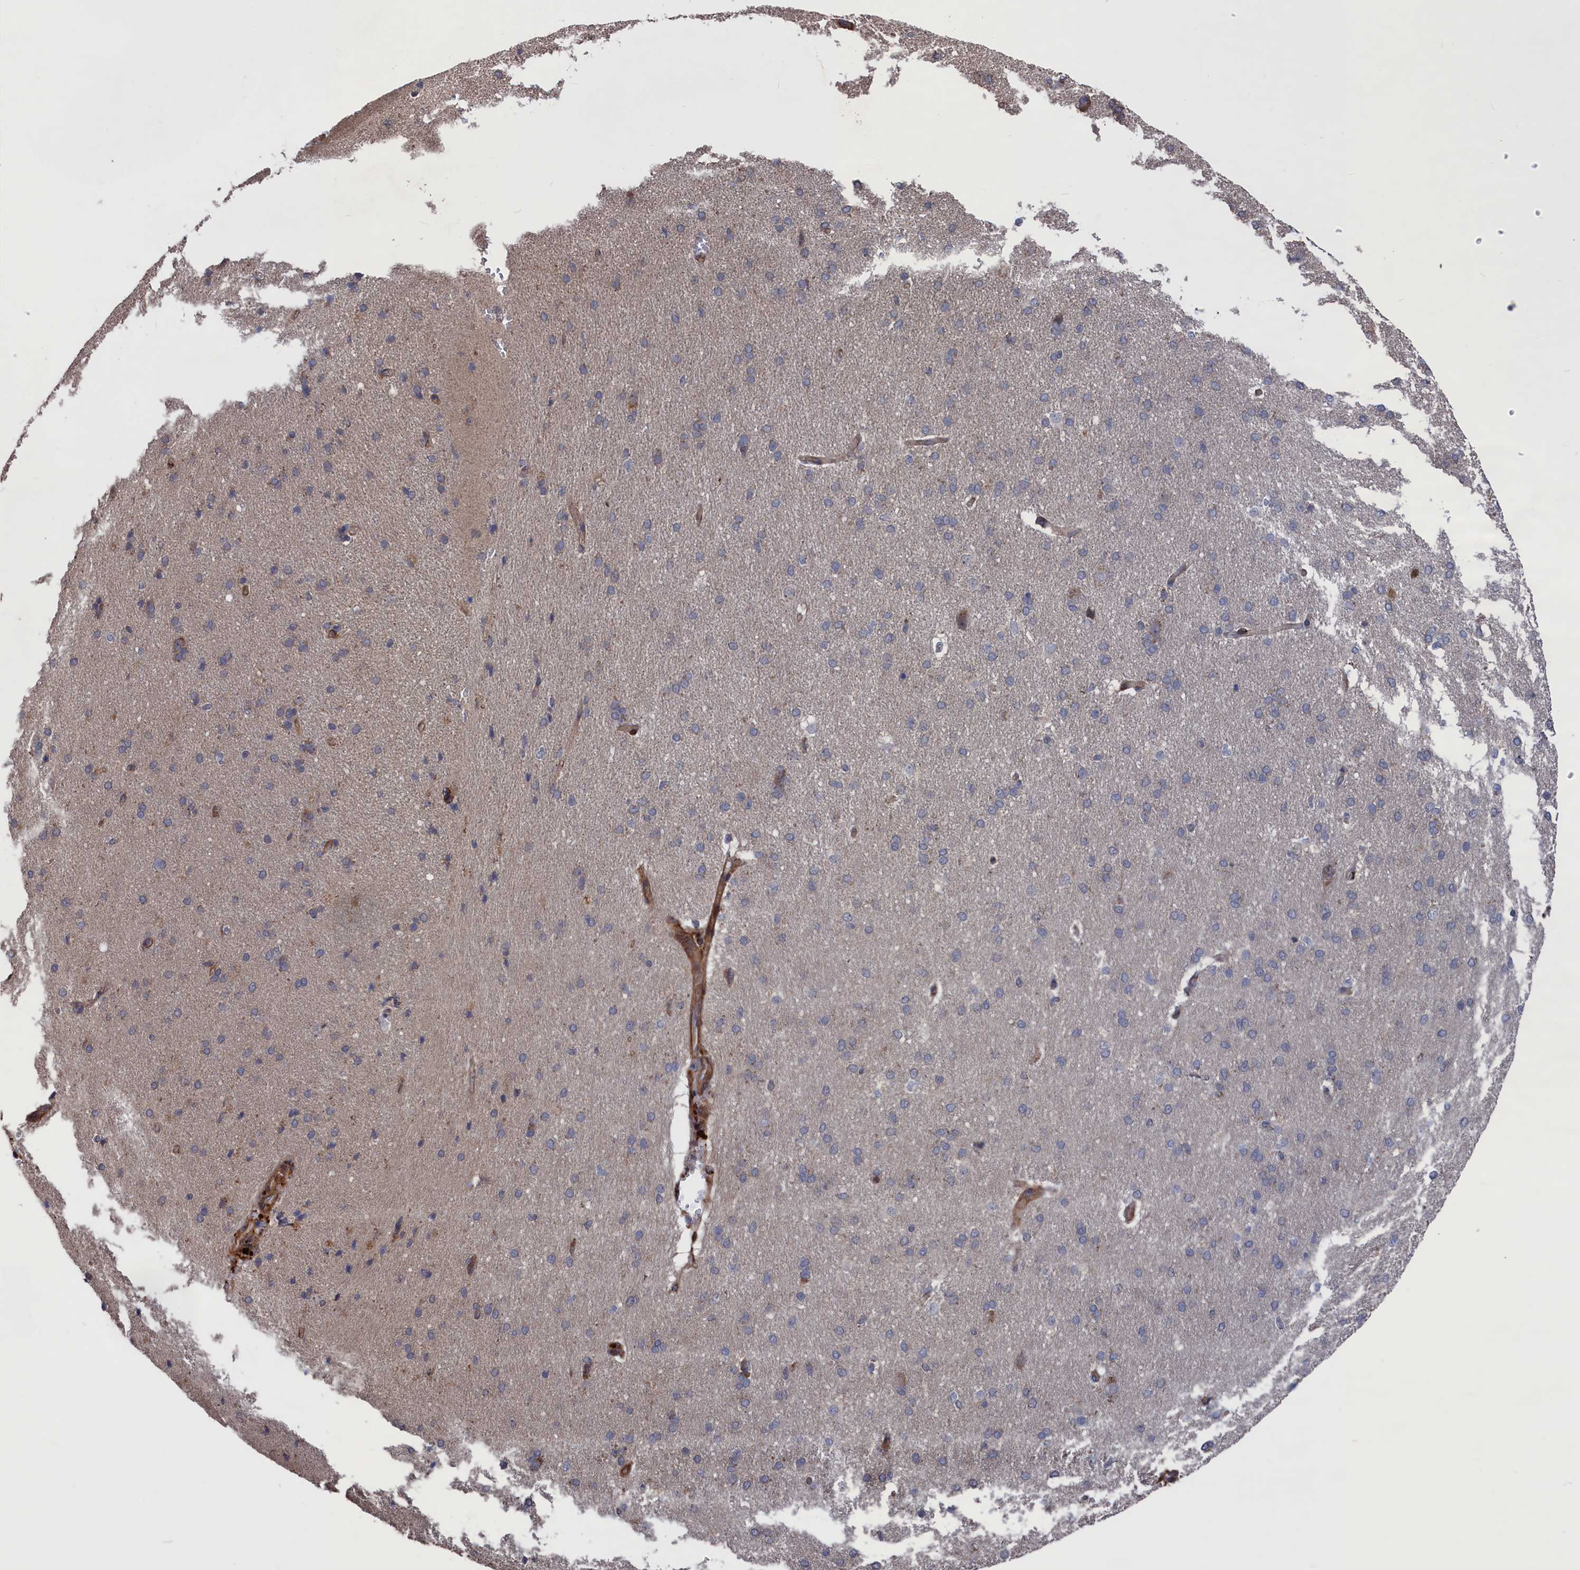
{"staining": {"intensity": "moderate", "quantity": ">75%", "location": "cytoplasmic/membranous"}, "tissue": "cerebral cortex", "cell_type": "Endothelial cells", "image_type": "normal", "snomed": [{"axis": "morphology", "description": "Normal tissue, NOS"}, {"axis": "topography", "description": "Cerebral cortex"}], "caption": "Immunohistochemical staining of benign cerebral cortex exhibits moderate cytoplasmic/membranous protein positivity in approximately >75% of endothelial cells.", "gene": "PLA2G15", "patient": {"sex": "male", "age": 62}}